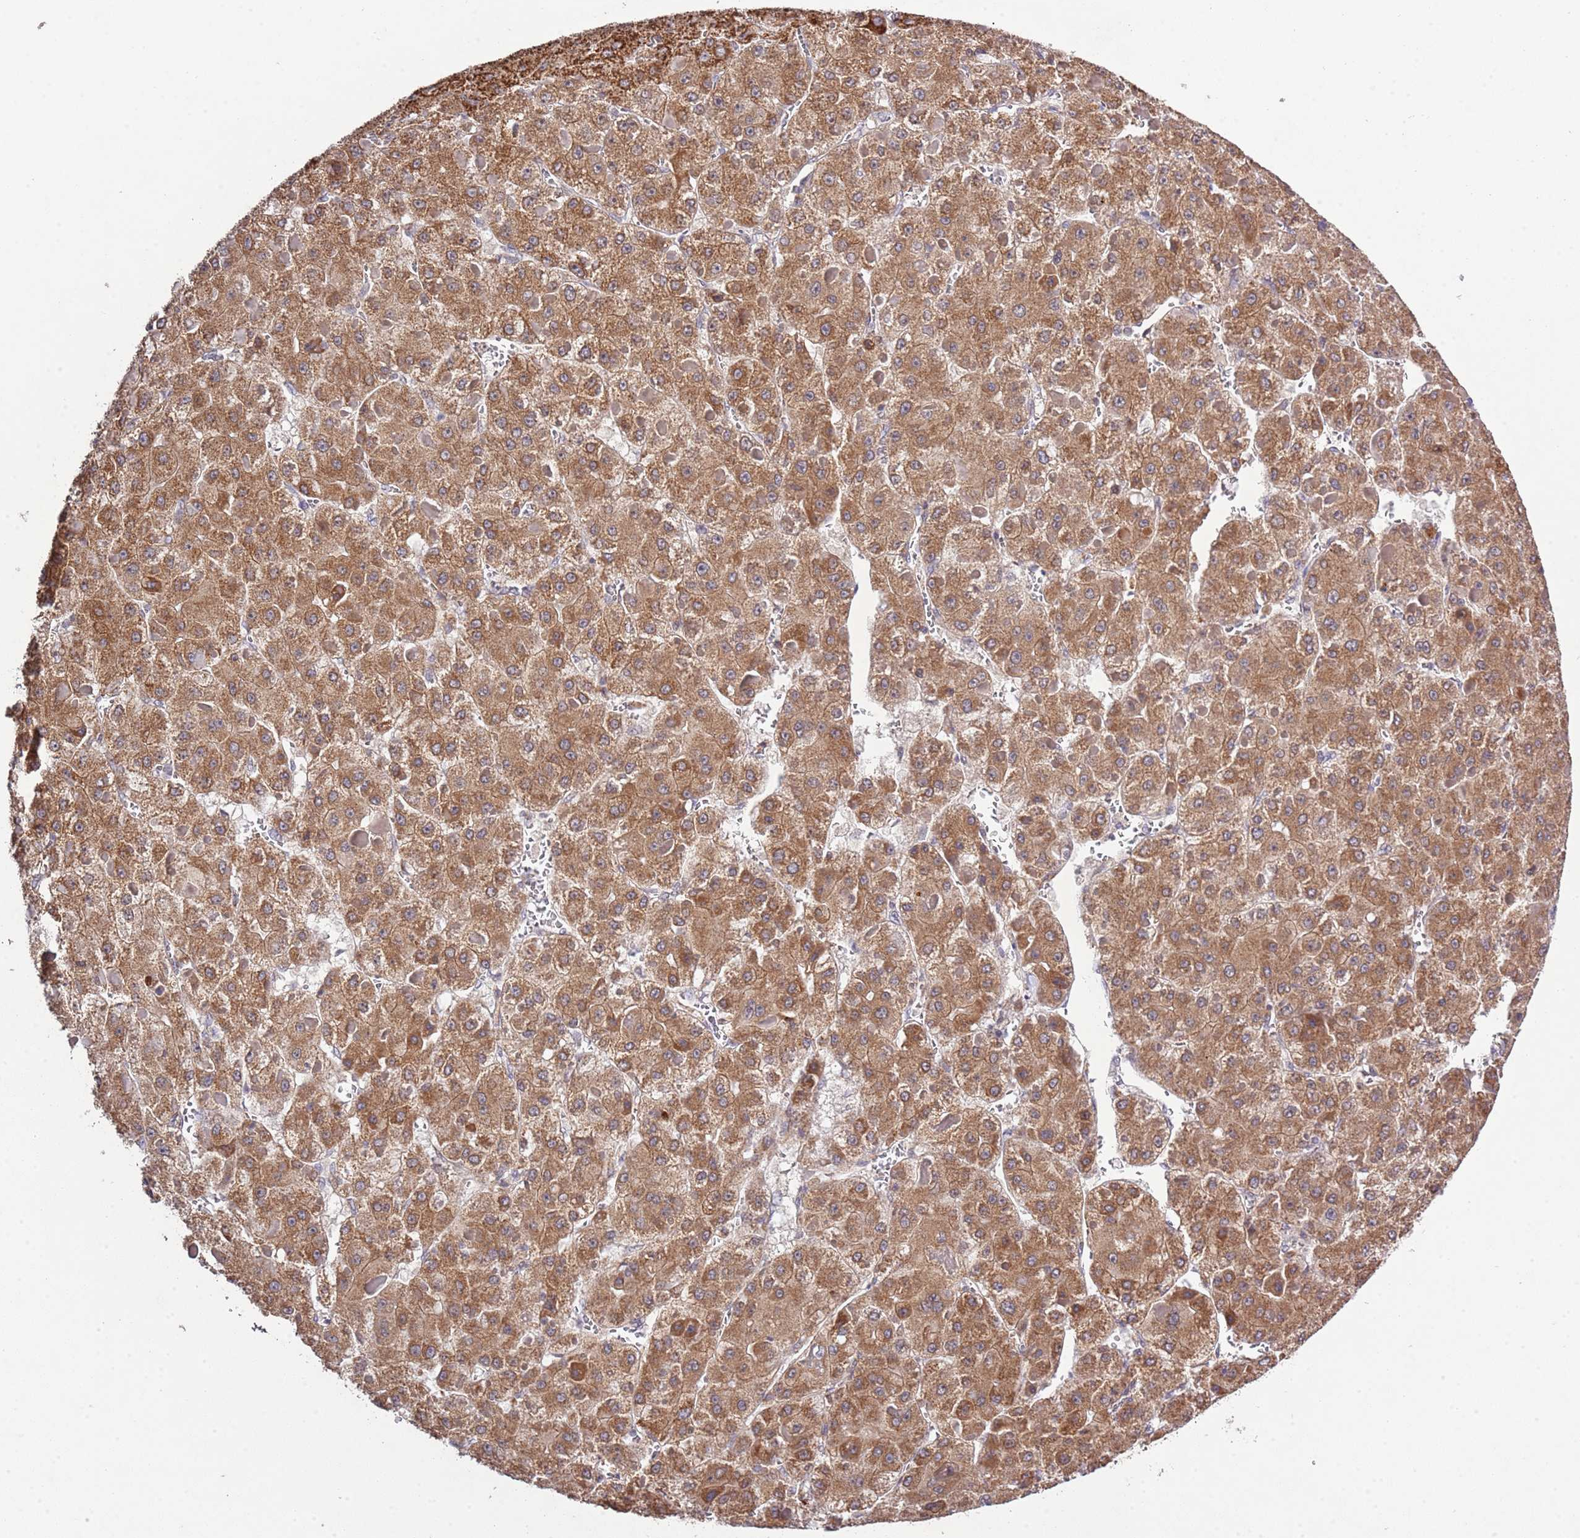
{"staining": {"intensity": "moderate", "quantity": ">75%", "location": "cytoplasmic/membranous"}, "tissue": "liver cancer", "cell_type": "Tumor cells", "image_type": "cancer", "snomed": [{"axis": "morphology", "description": "Carcinoma, Hepatocellular, NOS"}, {"axis": "topography", "description": "Liver"}], "caption": "A high-resolution image shows IHC staining of liver cancer, which displays moderate cytoplasmic/membranous expression in about >75% of tumor cells.", "gene": "IVD", "patient": {"sex": "female", "age": 73}}